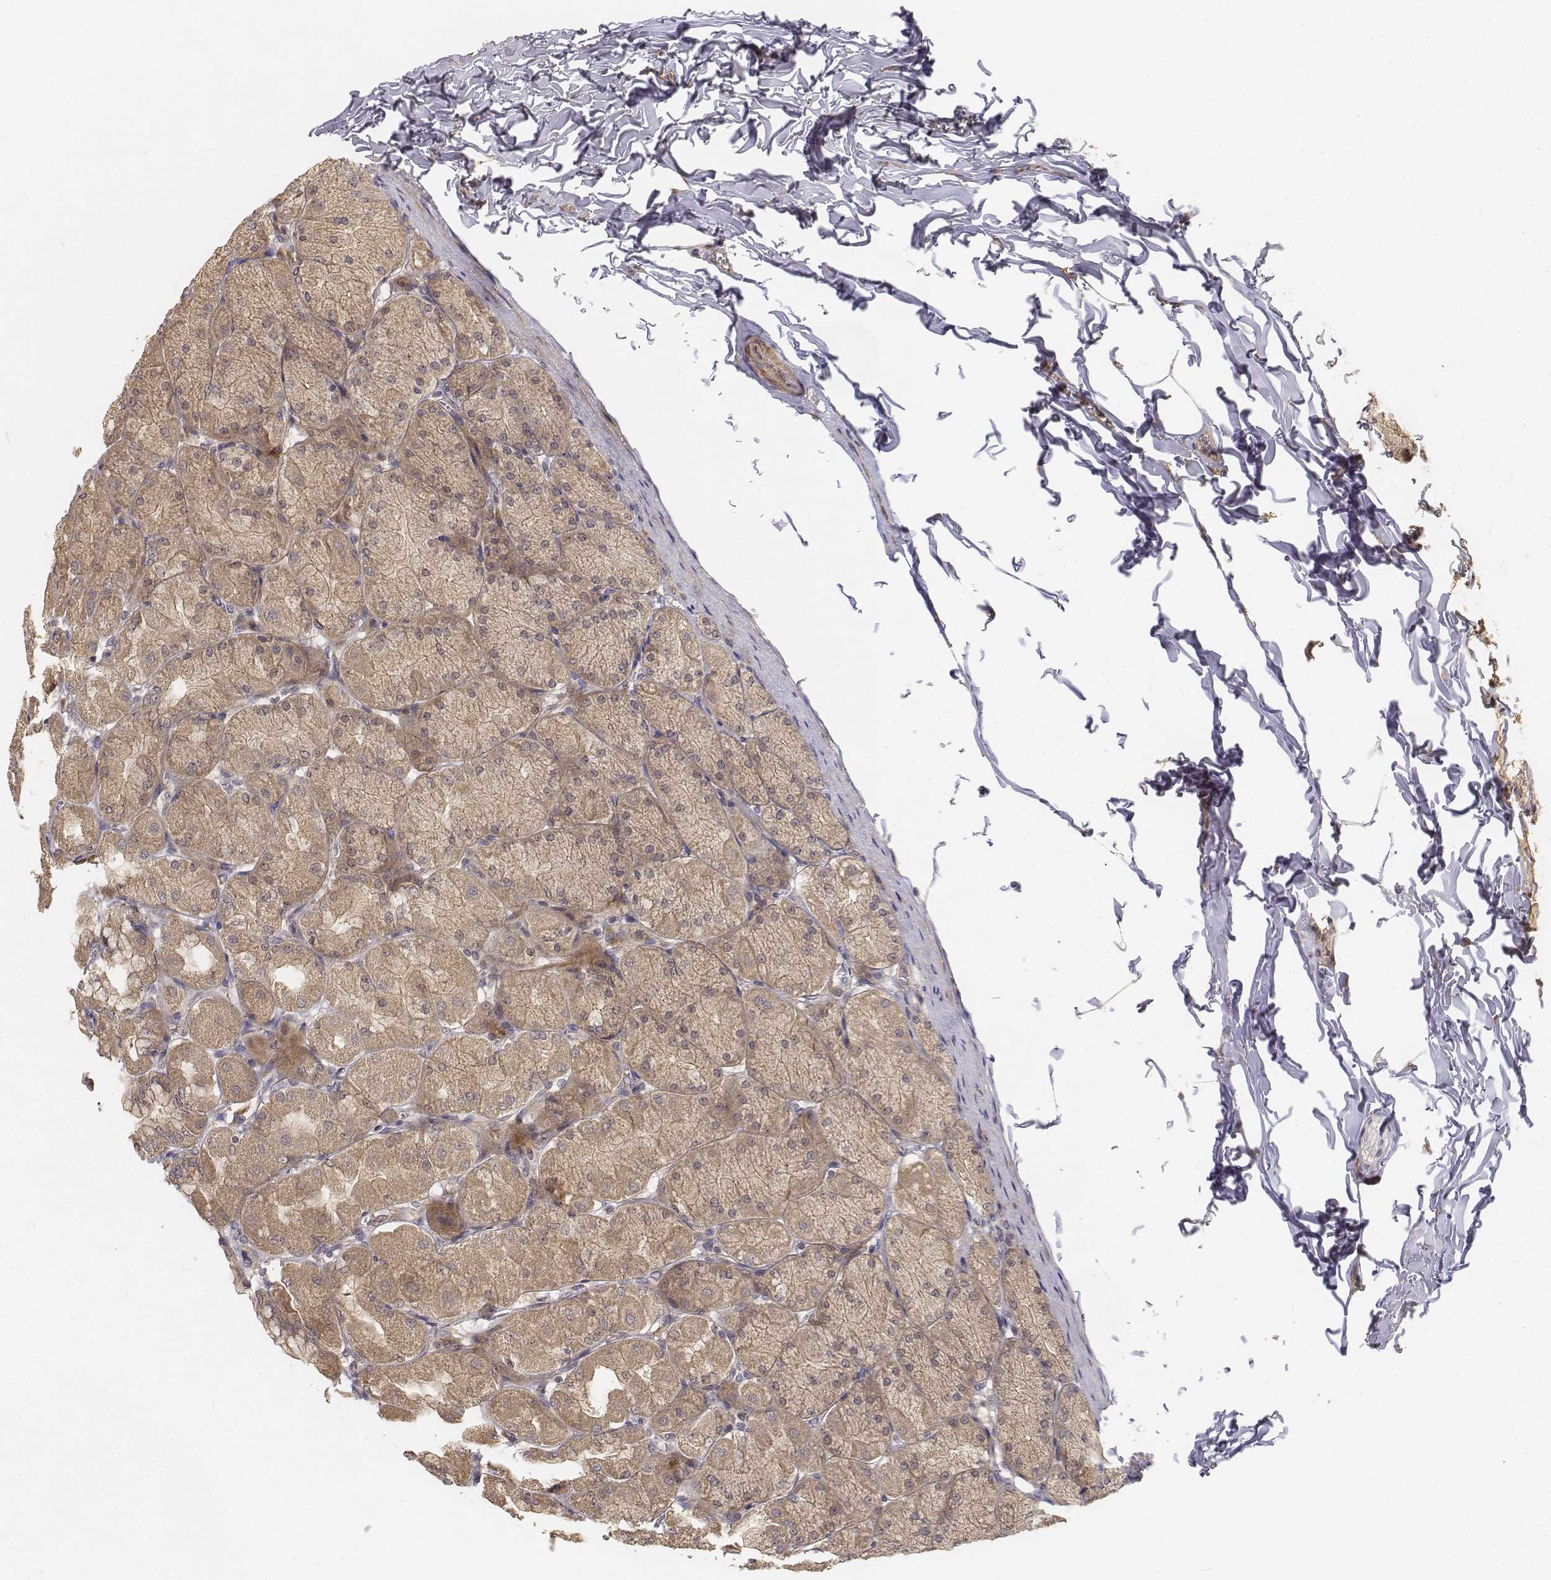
{"staining": {"intensity": "moderate", "quantity": ">75%", "location": "cytoplasmic/membranous"}, "tissue": "stomach", "cell_type": "Glandular cells", "image_type": "normal", "snomed": [{"axis": "morphology", "description": "Normal tissue, NOS"}, {"axis": "topography", "description": "Stomach, upper"}], "caption": "Stomach stained with DAB (3,3'-diaminobenzidine) IHC exhibits medium levels of moderate cytoplasmic/membranous expression in about >75% of glandular cells. (DAB IHC, brown staining for protein, blue staining for nuclei).", "gene": "FBXO21", "patient": {"sex": "female", "age": 56}}